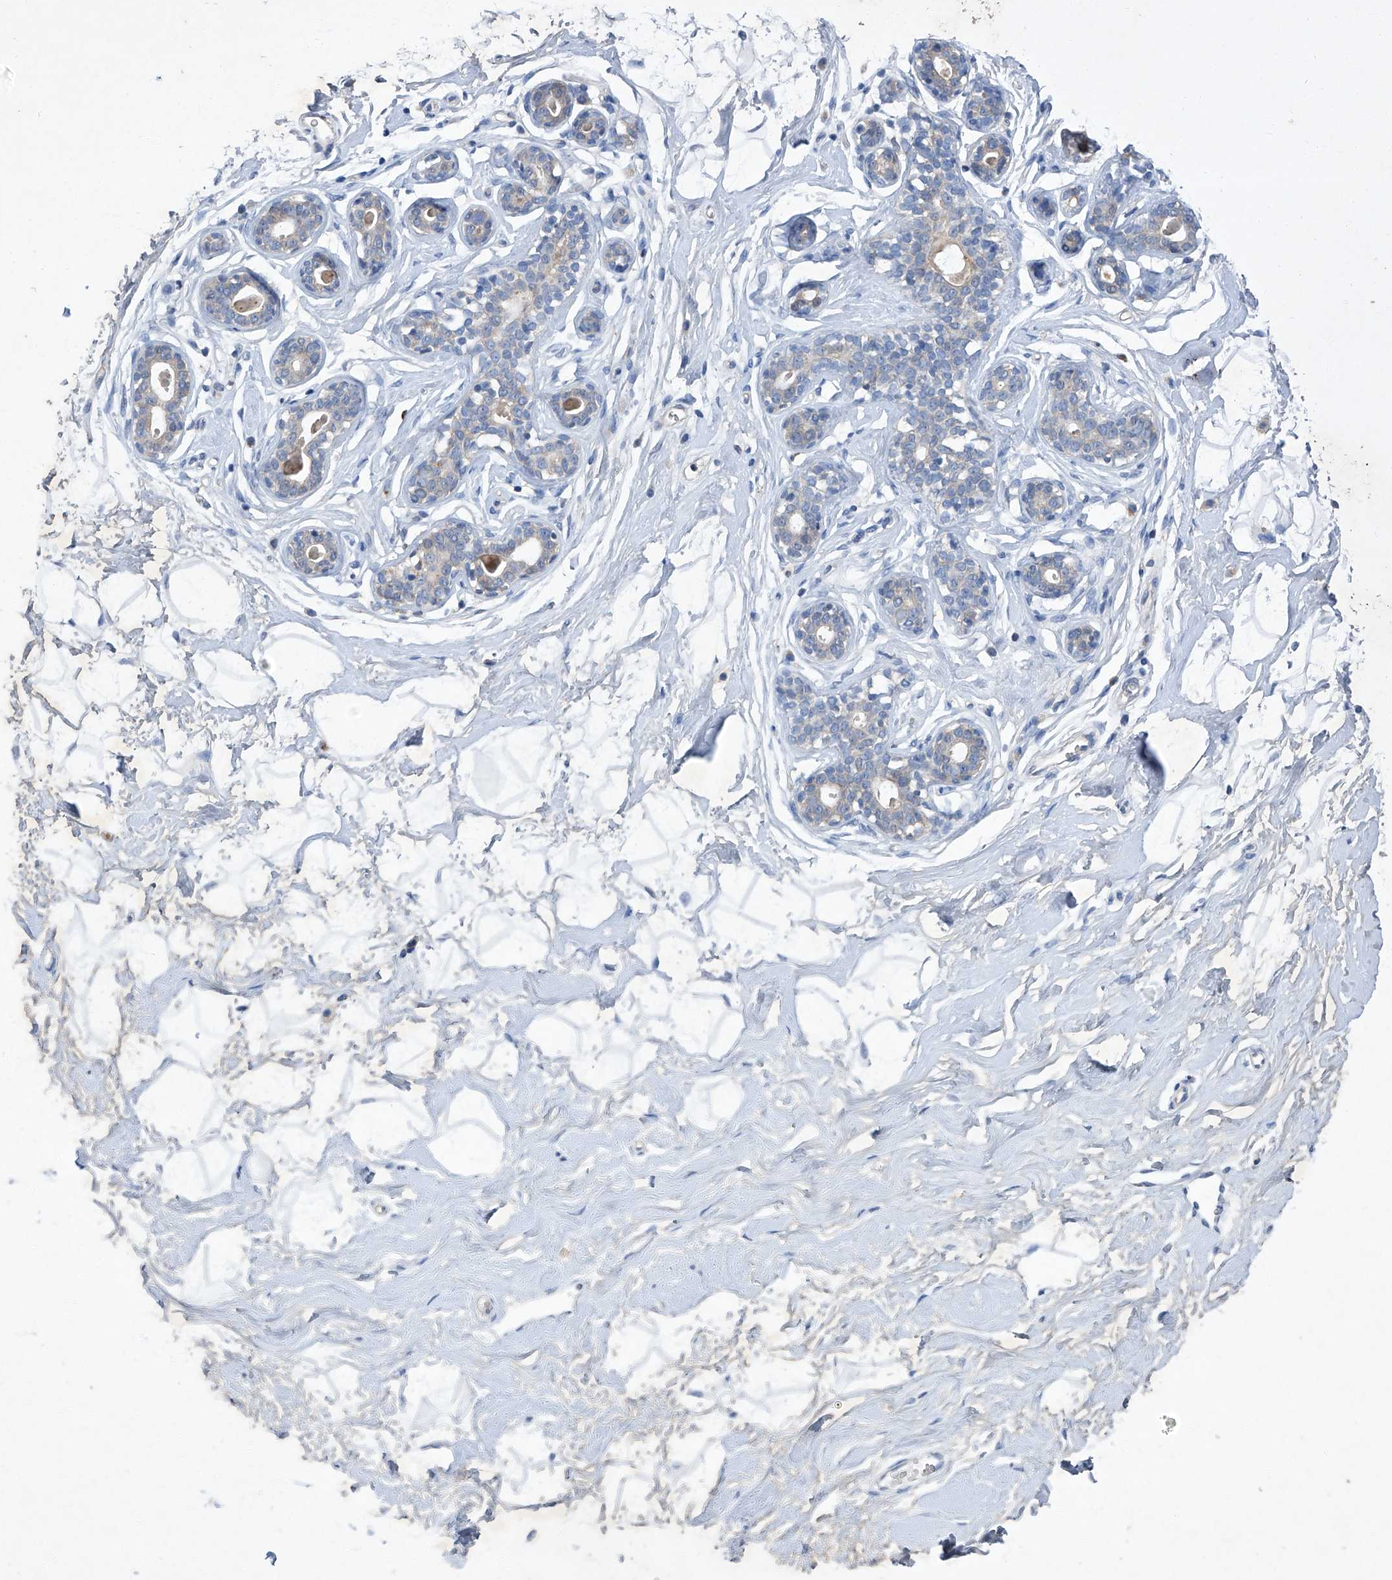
{"staining": {"intensity": "negative", "quantity": "none", "location": "none"}, "tissue": "breast", "cell_type": "Adipocytes", "image_type": "normal", "snomed": [{"axis": "morphology", "description": "Normal tissue, NOS"}, {"axis": "morphology", "description": "Adenoma, NOS"}, {"axis": "topography", "description": "Breast"}], "caption": "Immunohistochemical staining of normal human breast exhibits no significant expression in adipocytes.", "gene": "SBK2", "patient": {"sex": "female", "age": 23}}